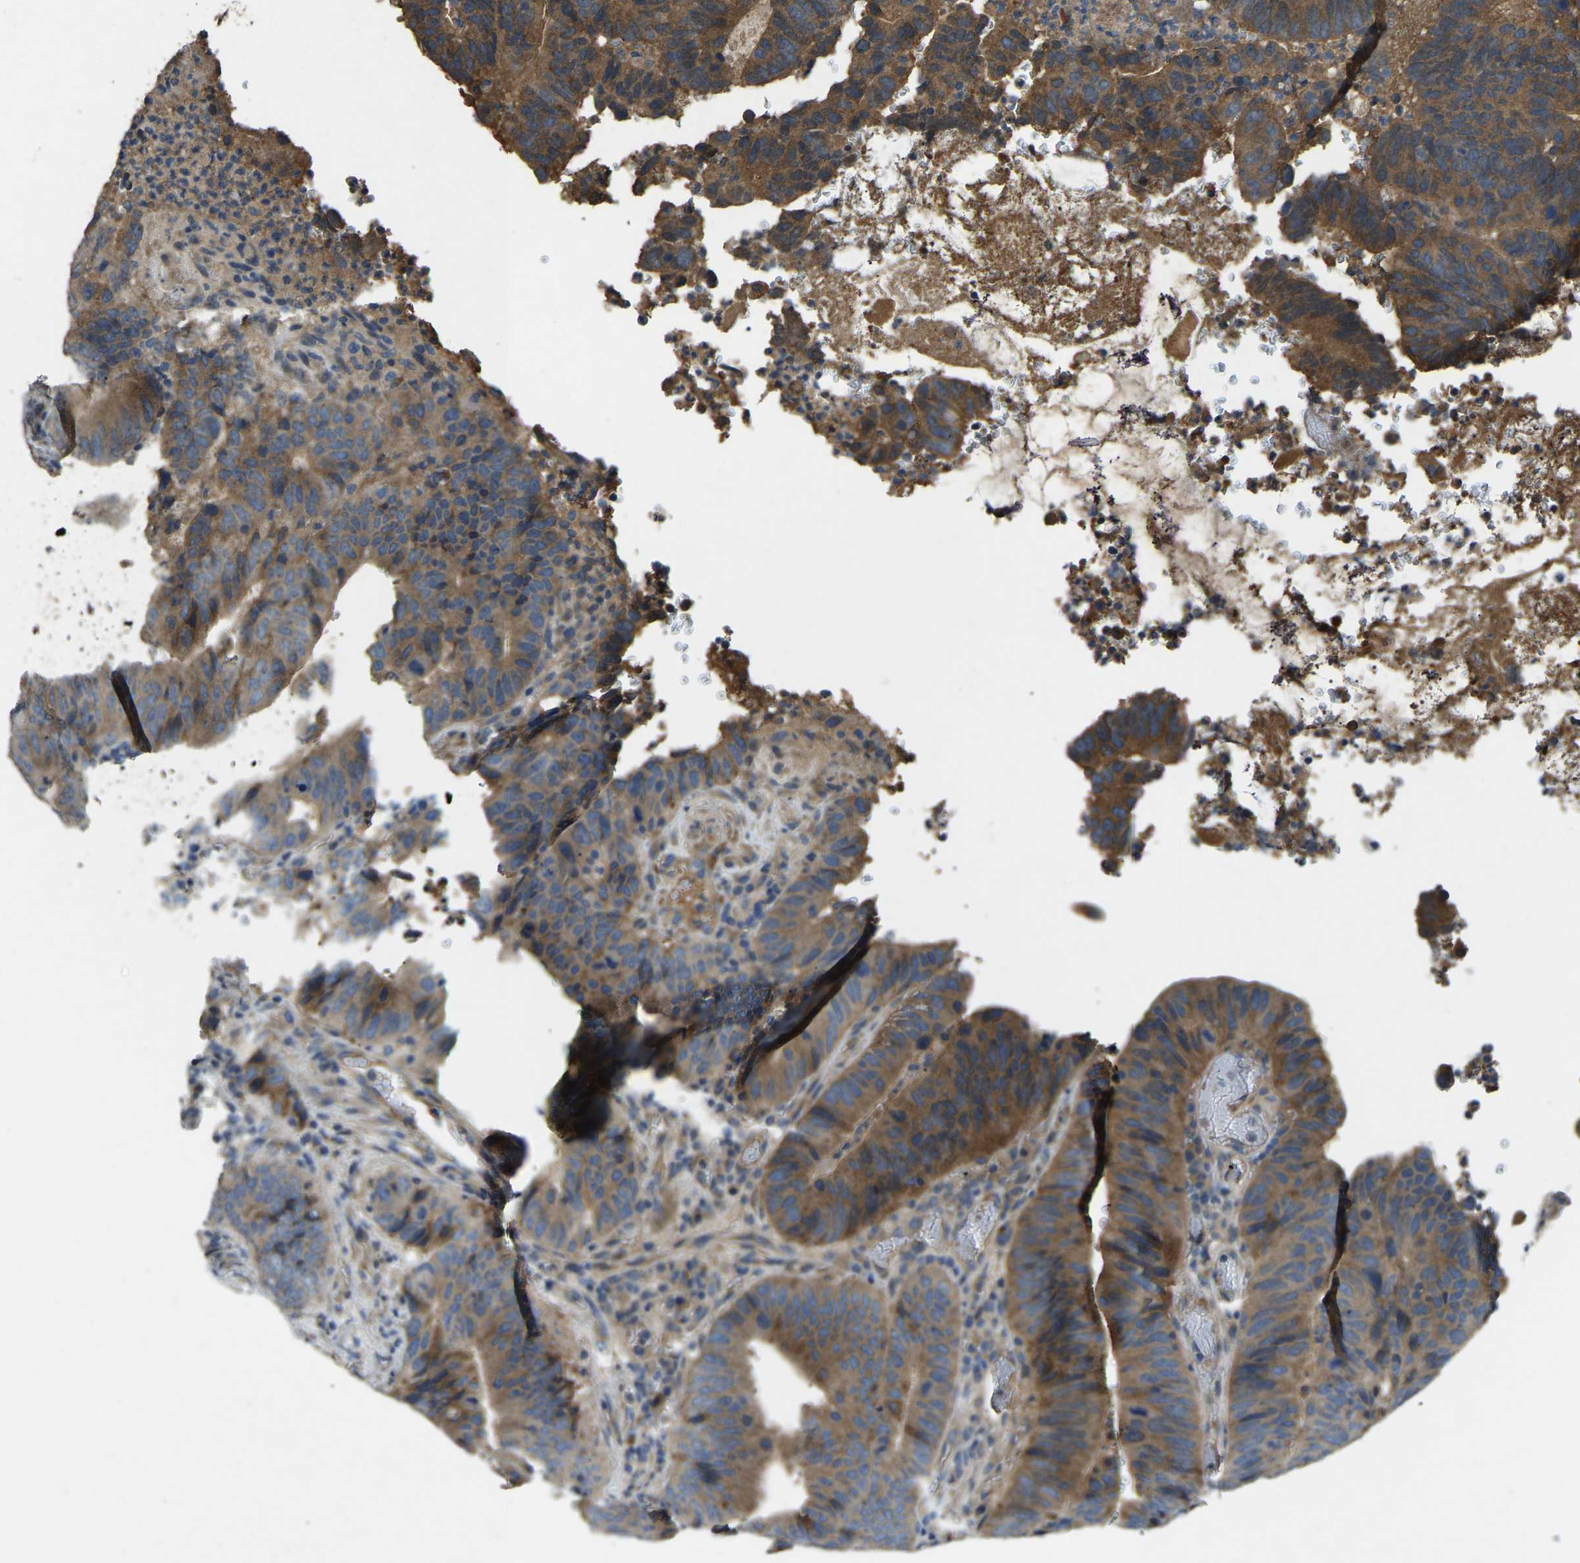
{"staining": {"intensity": "moderate", "quantity": "25%-75%", "location": "cytoplasmic/membranous"}, "tissue": "colorectal cancer", "cell_type": "Tumor cells", "image_type": "cancer", "snomed": [{"axis": "morphology", "description": "Adenocarcinoma, NOS"}, {"axis": "topography", "description": "Colon"}], "caption": "An image of colorectal cancer stained for a protein exhibits moderate cytoplasmic/membranous brown staining in tumor cells.", "gene": "ATP8B1", "patient": {"sex": "male", "age": 56}}